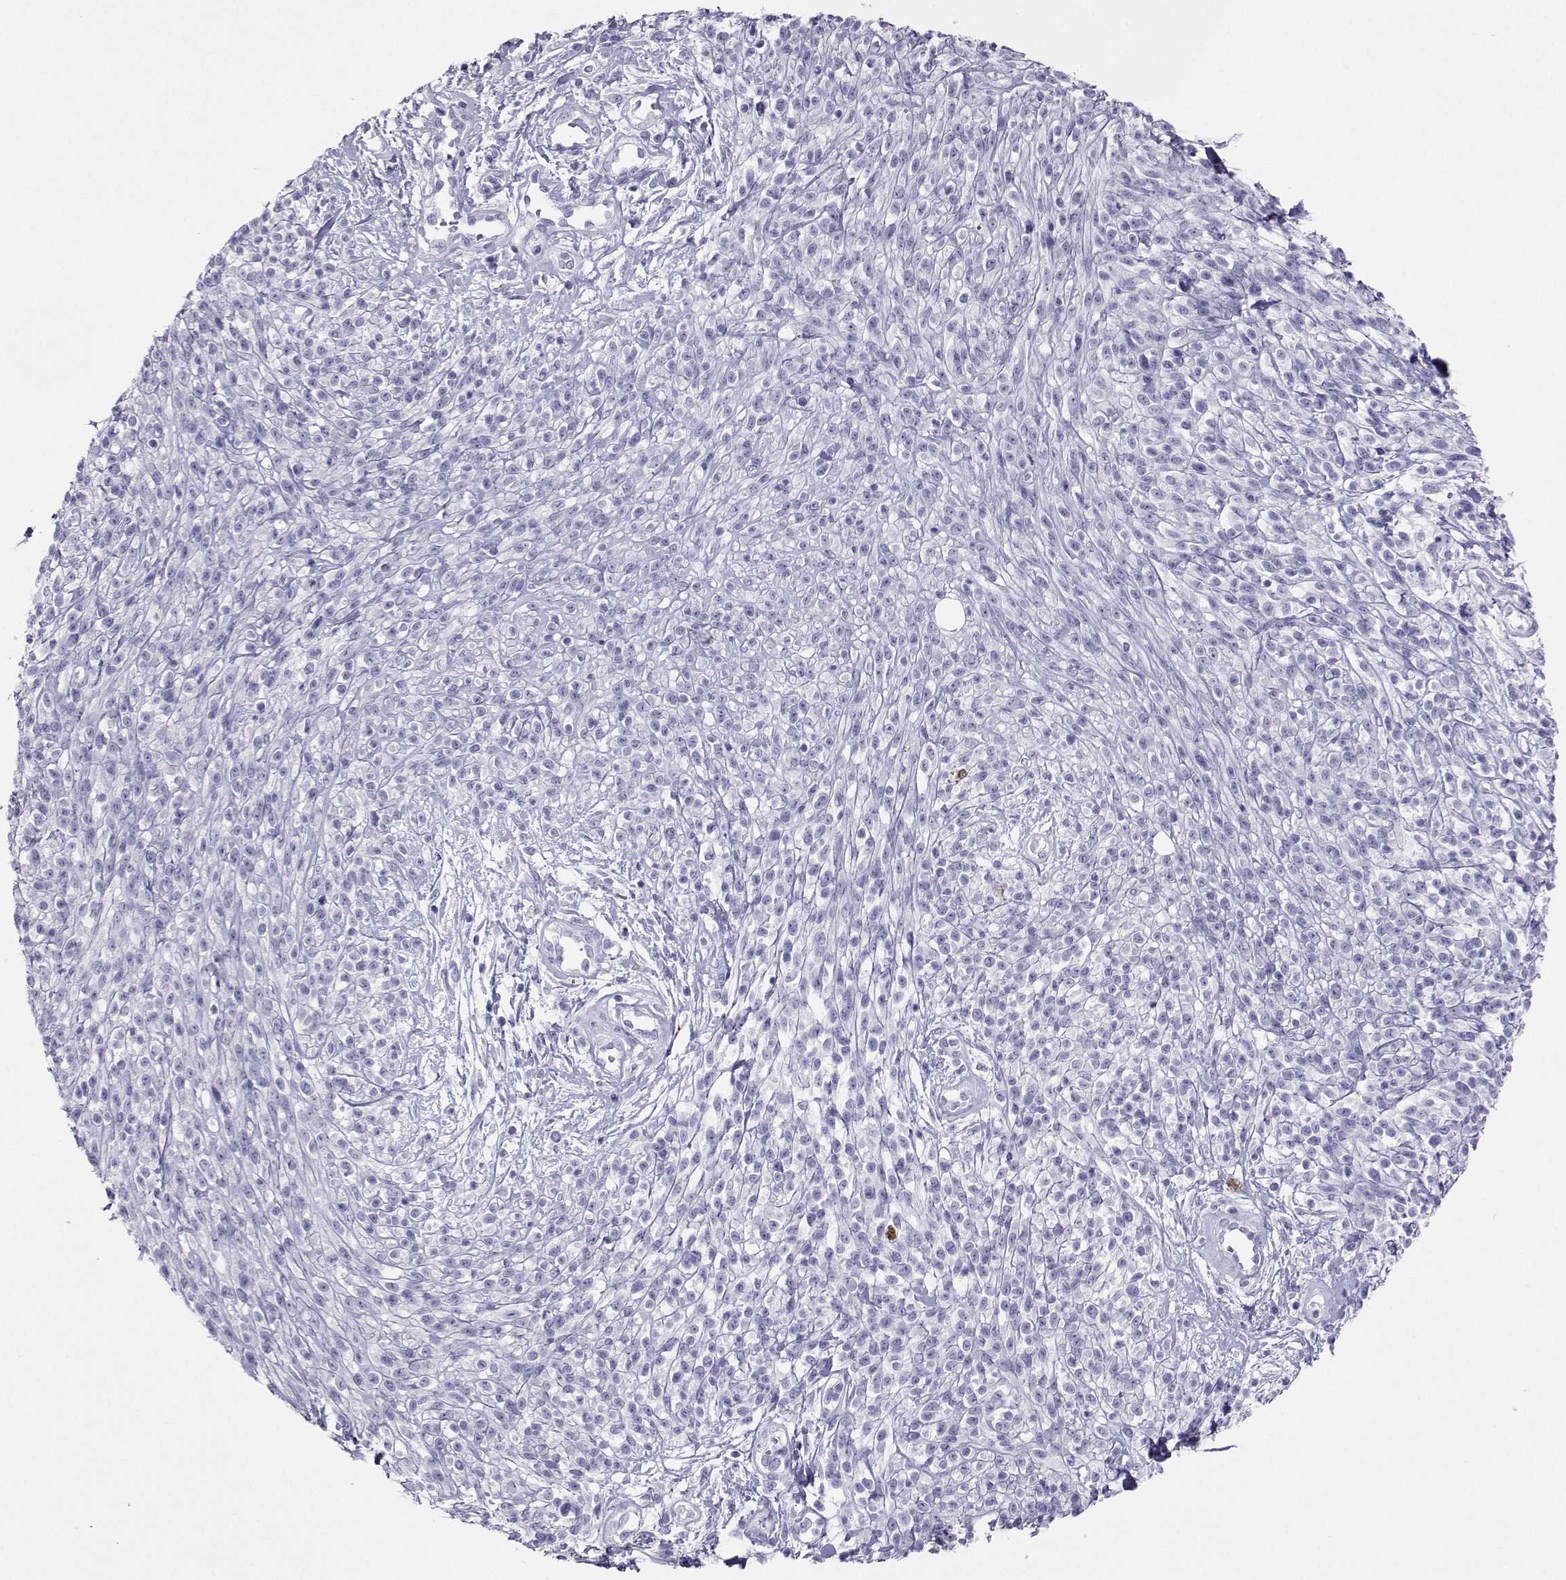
{"staining": {"intensity": "negative", "quantity": "none", "location": "none"}, "tissue": "melanoma", "cell_type": "Tumor cells", "image_type": "cancer", "snomed": [{"axis": "morphology", "description": "Malignant melanoma, NOS"}, {"axis": "topography", "description": "Skin"}, {"axis": "topography", "description": "Skin of trunk"}], "caption": "Tumor cells show no significant expression in malignant melanoma.", "gene": "PLIN4", "patient": {"sex": "male", "age": 74}}